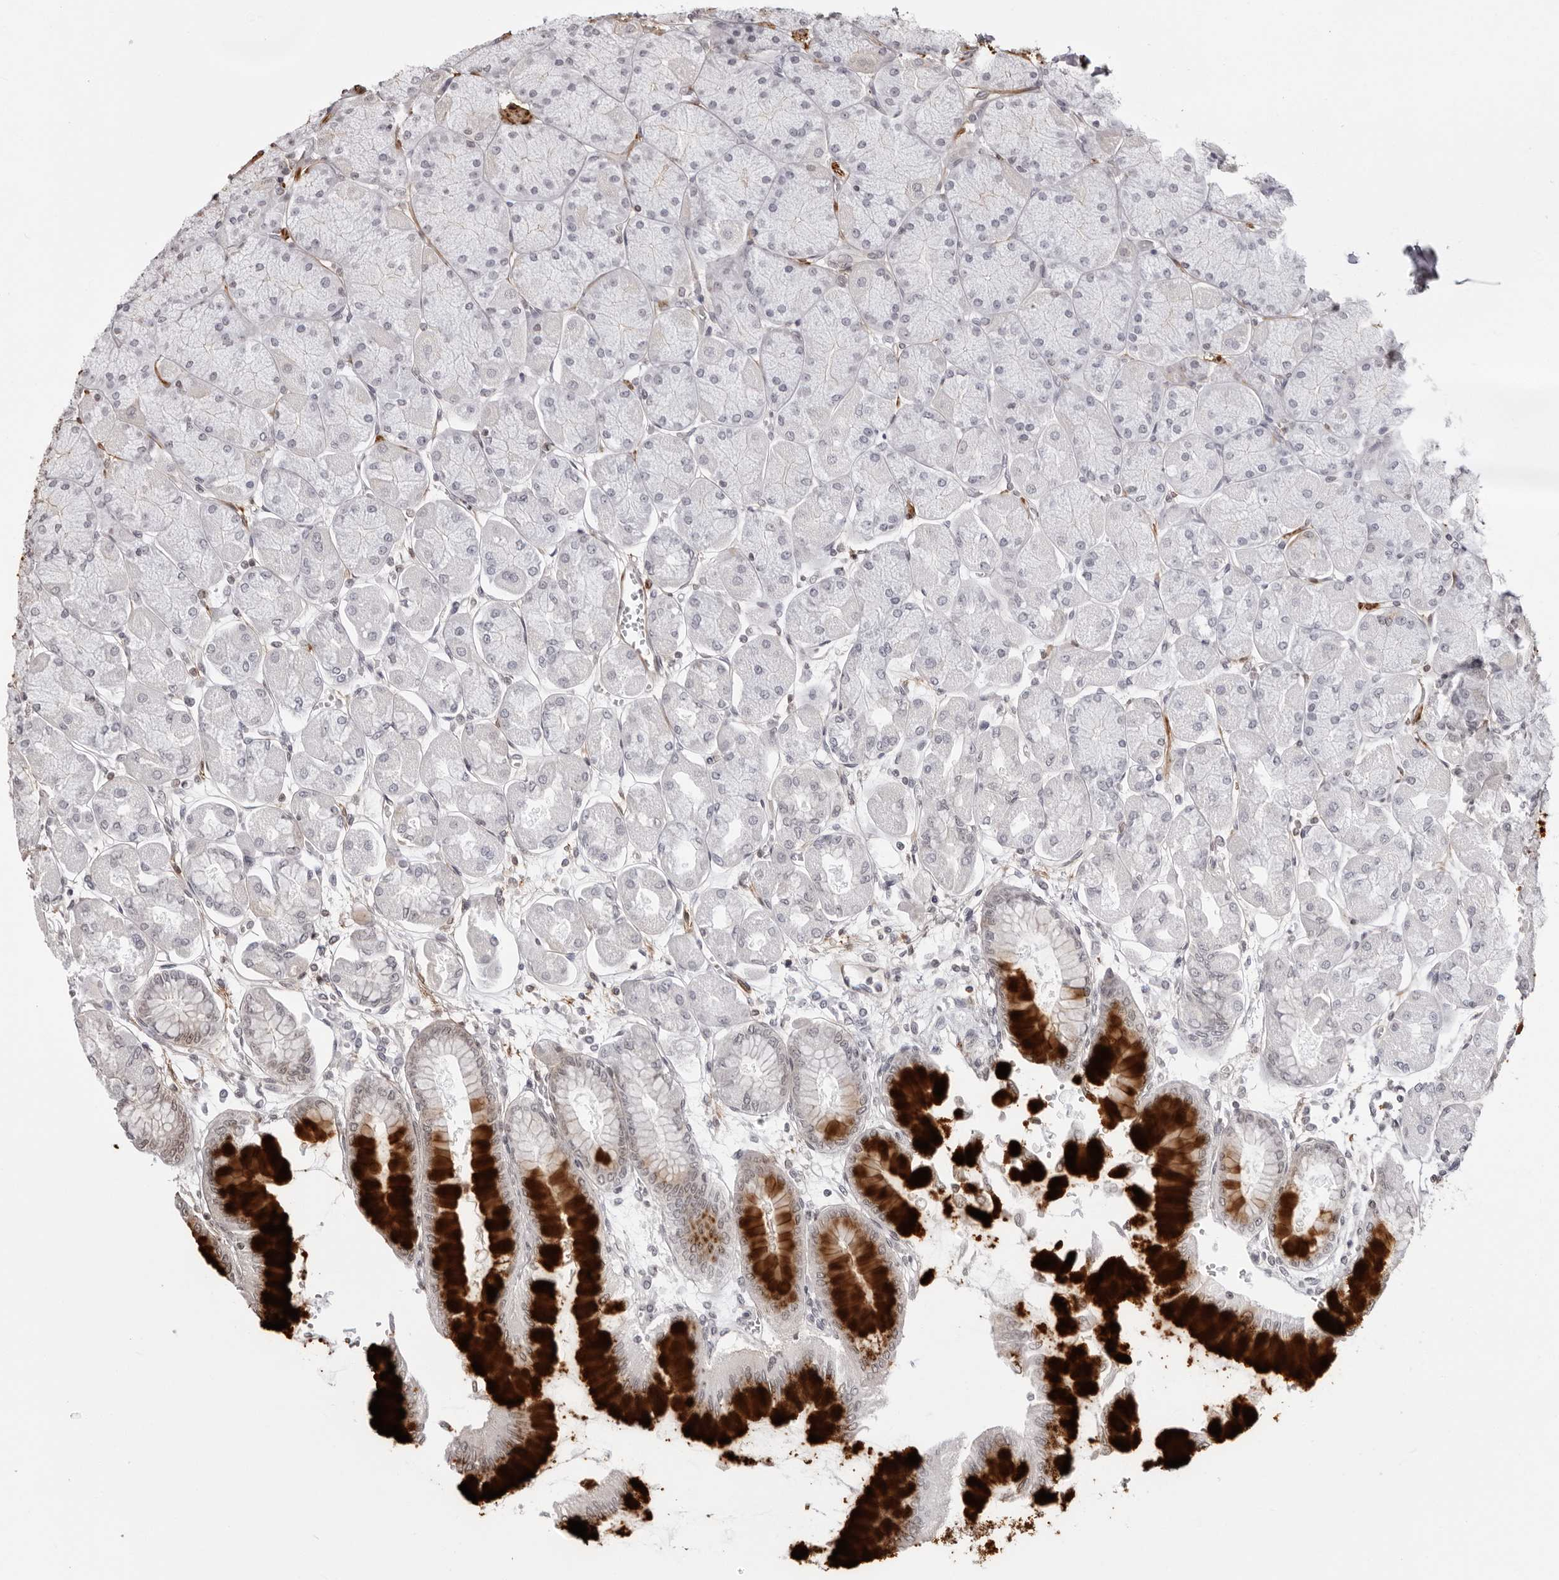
{"staining": {"intensity": "strong", "quantity": "<25%", "location": "cytoplasmic/membranous"}, "tissue": "stomach", "cell_type": "Glandular cells", "image_type": "normal", "snomed": [{"axis": "morphology", "description": "Normal tissue, NOS"}, {"axis": "topography", "description": "Stomach, upper"}], "caption": "Protein expression analysis of normal human stomach reveals strong cytoplasmic/membranous positivity in approximately <25% of glandular cells. (brown staining indicates protein expression, while blue staining denotes nuclei).", "gene": "UNK", "patient": {"sex": "female", "age": 56}}